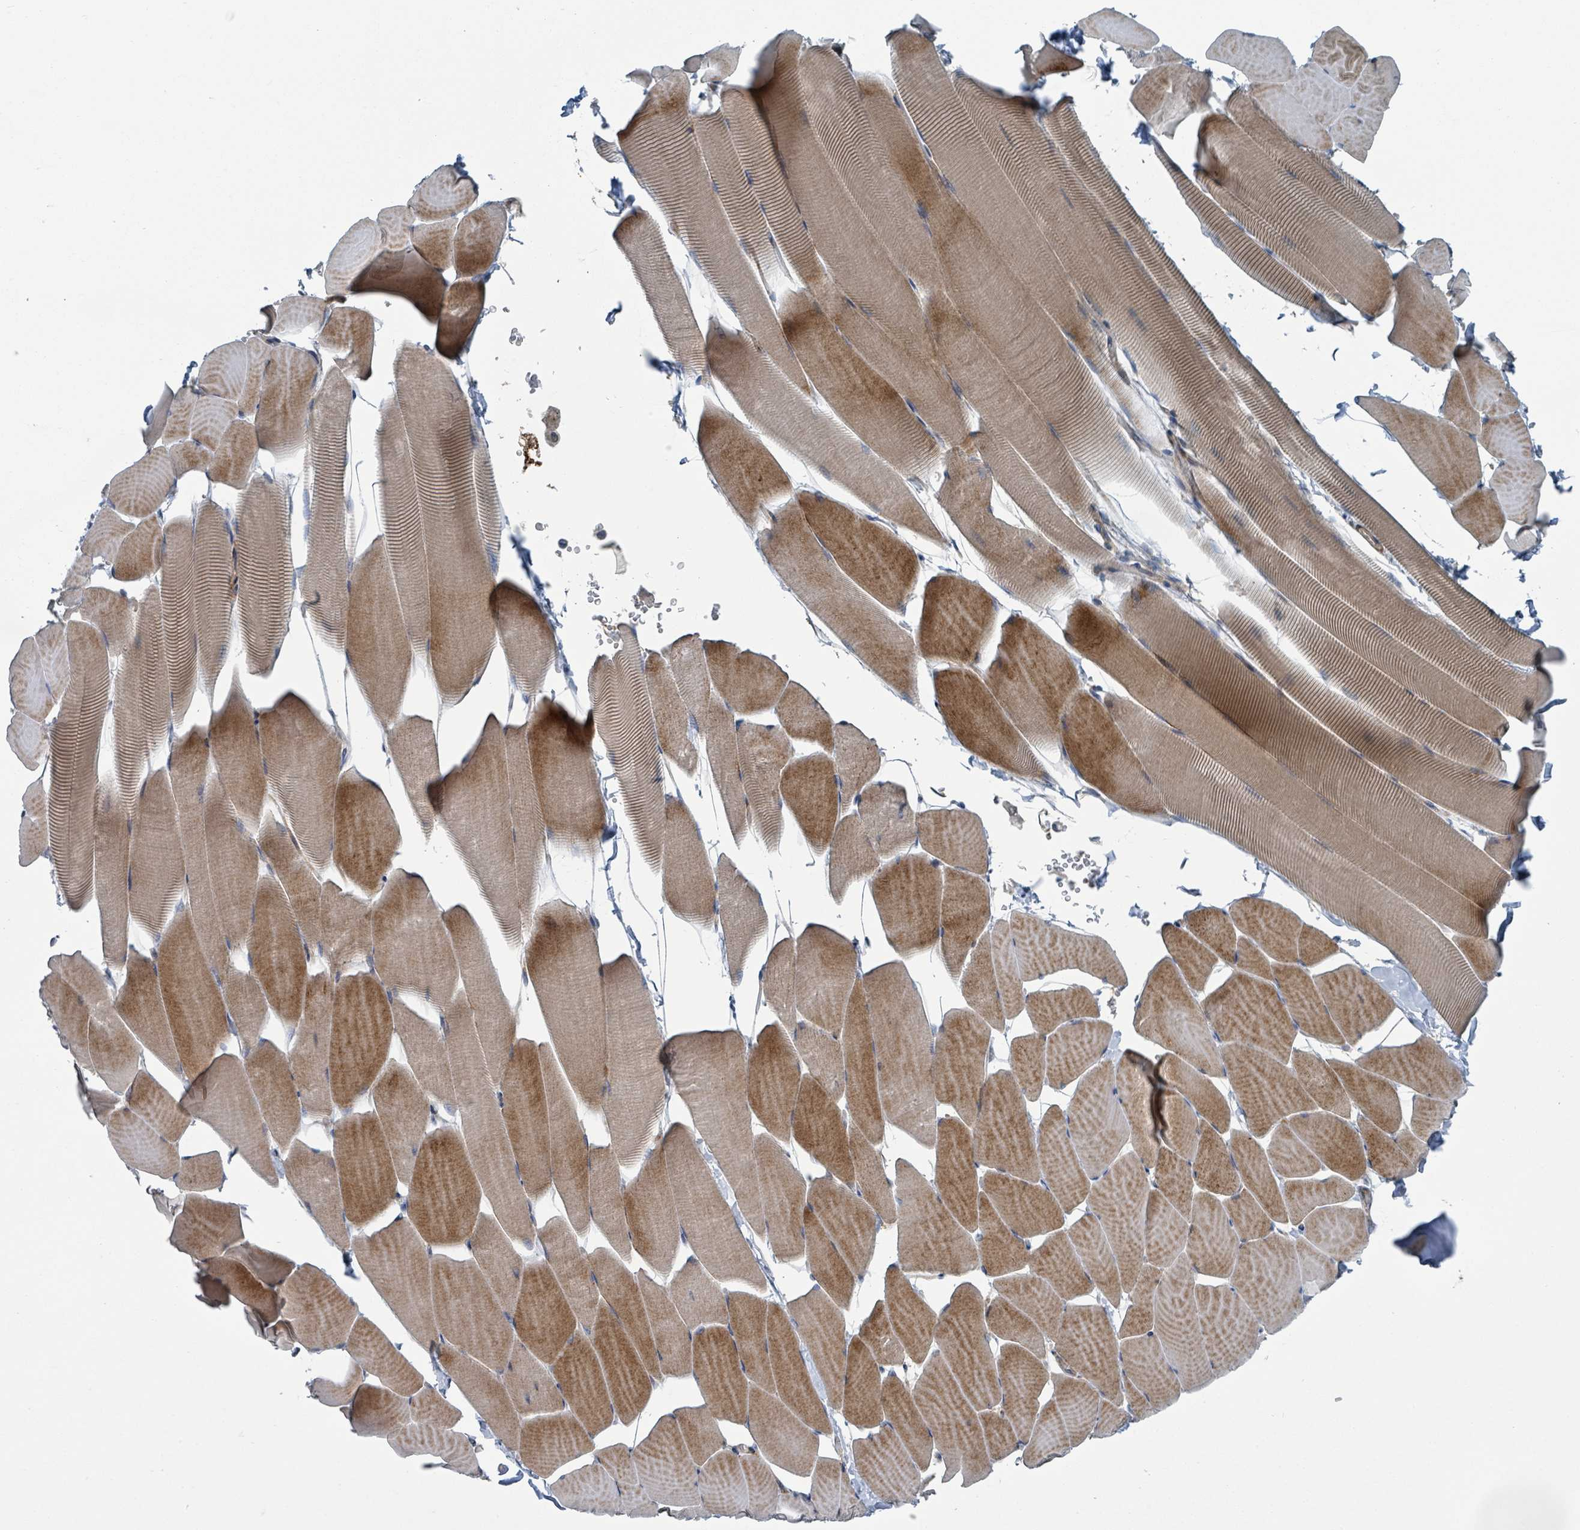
{"staining": {"intensity": "moderate", "quantity": "25%-75%", "location": "cytoplasmic/membranous,nuclear"}, "tissue": "skeletal muscle", "cell_type": "Myocytes", "image_type": "normal", "snomed": [{"axis": "morphology", "description": "Normal tissue, NOS"}, {"axis": "topography", "description": "Skeletal muscle"}], "caption": "Myocytes reveal moderate cytoplasmic/membranous,nuclear staining in approximately 25%-75% of cells in benign skeletal muscle. (Brightfield microscopy of DAB IHC at high magnification).", "gene": "GOLGA7B", "patient": {"sex": "male", "age": 25}}